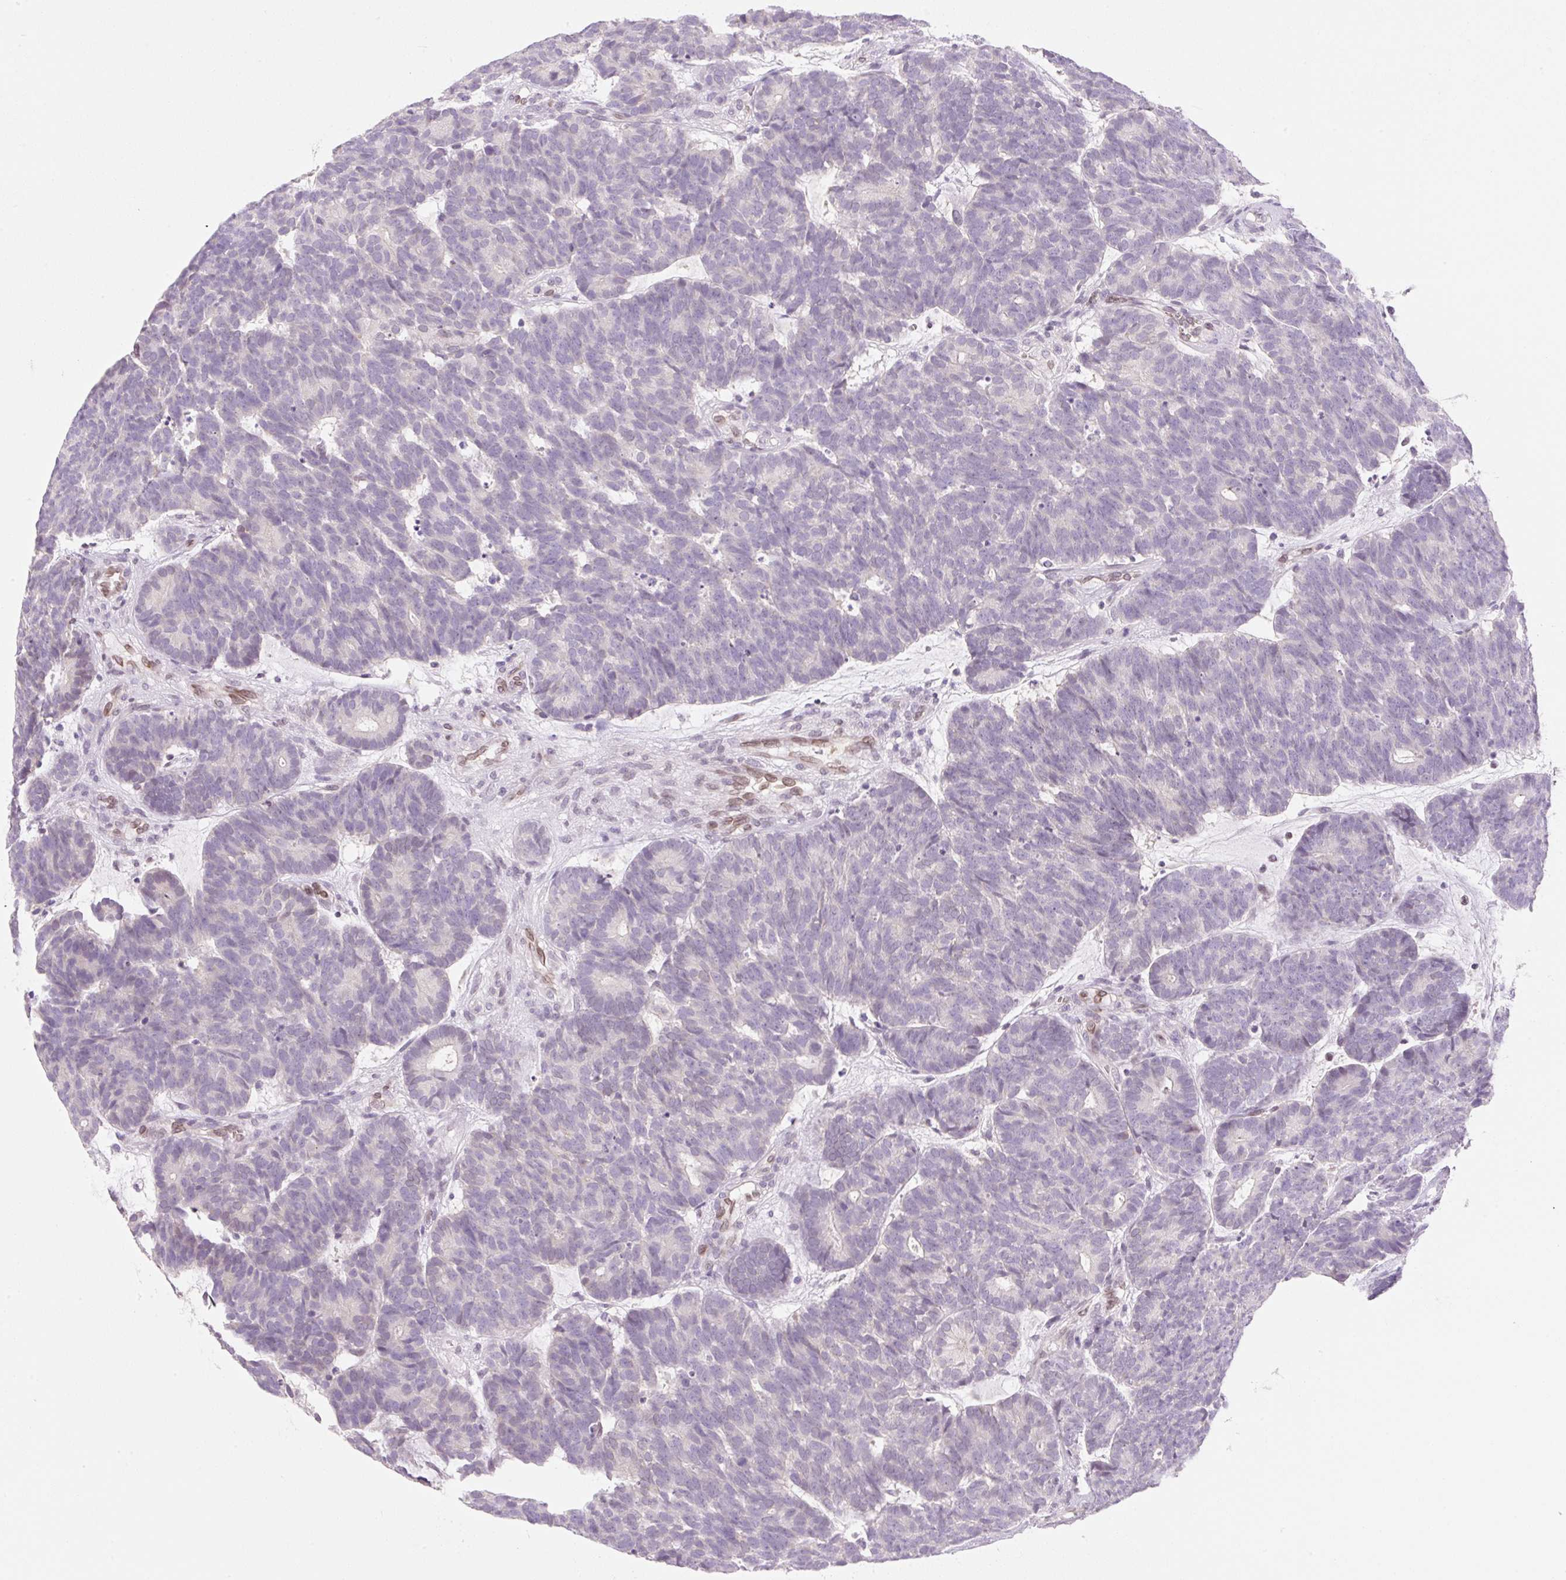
{"staining": {"intensity": "negative", "quantity": "none", "location": "none"}, "tissue": "head and neck cancer", "cell_type": "Tumor cells", "image_type": "cancer", "snomed": [{"axis": "morphology", "description": "Adenocarcinoma, NOS"}, {"axis": "topography", "description": "Head-Neck"}], "caption": "Micrograph shows no protein expression in tumor cells of head and neck cancer tissue.", "gene": "SYNE3", "patient": {"sex": "female", "age": 81}}